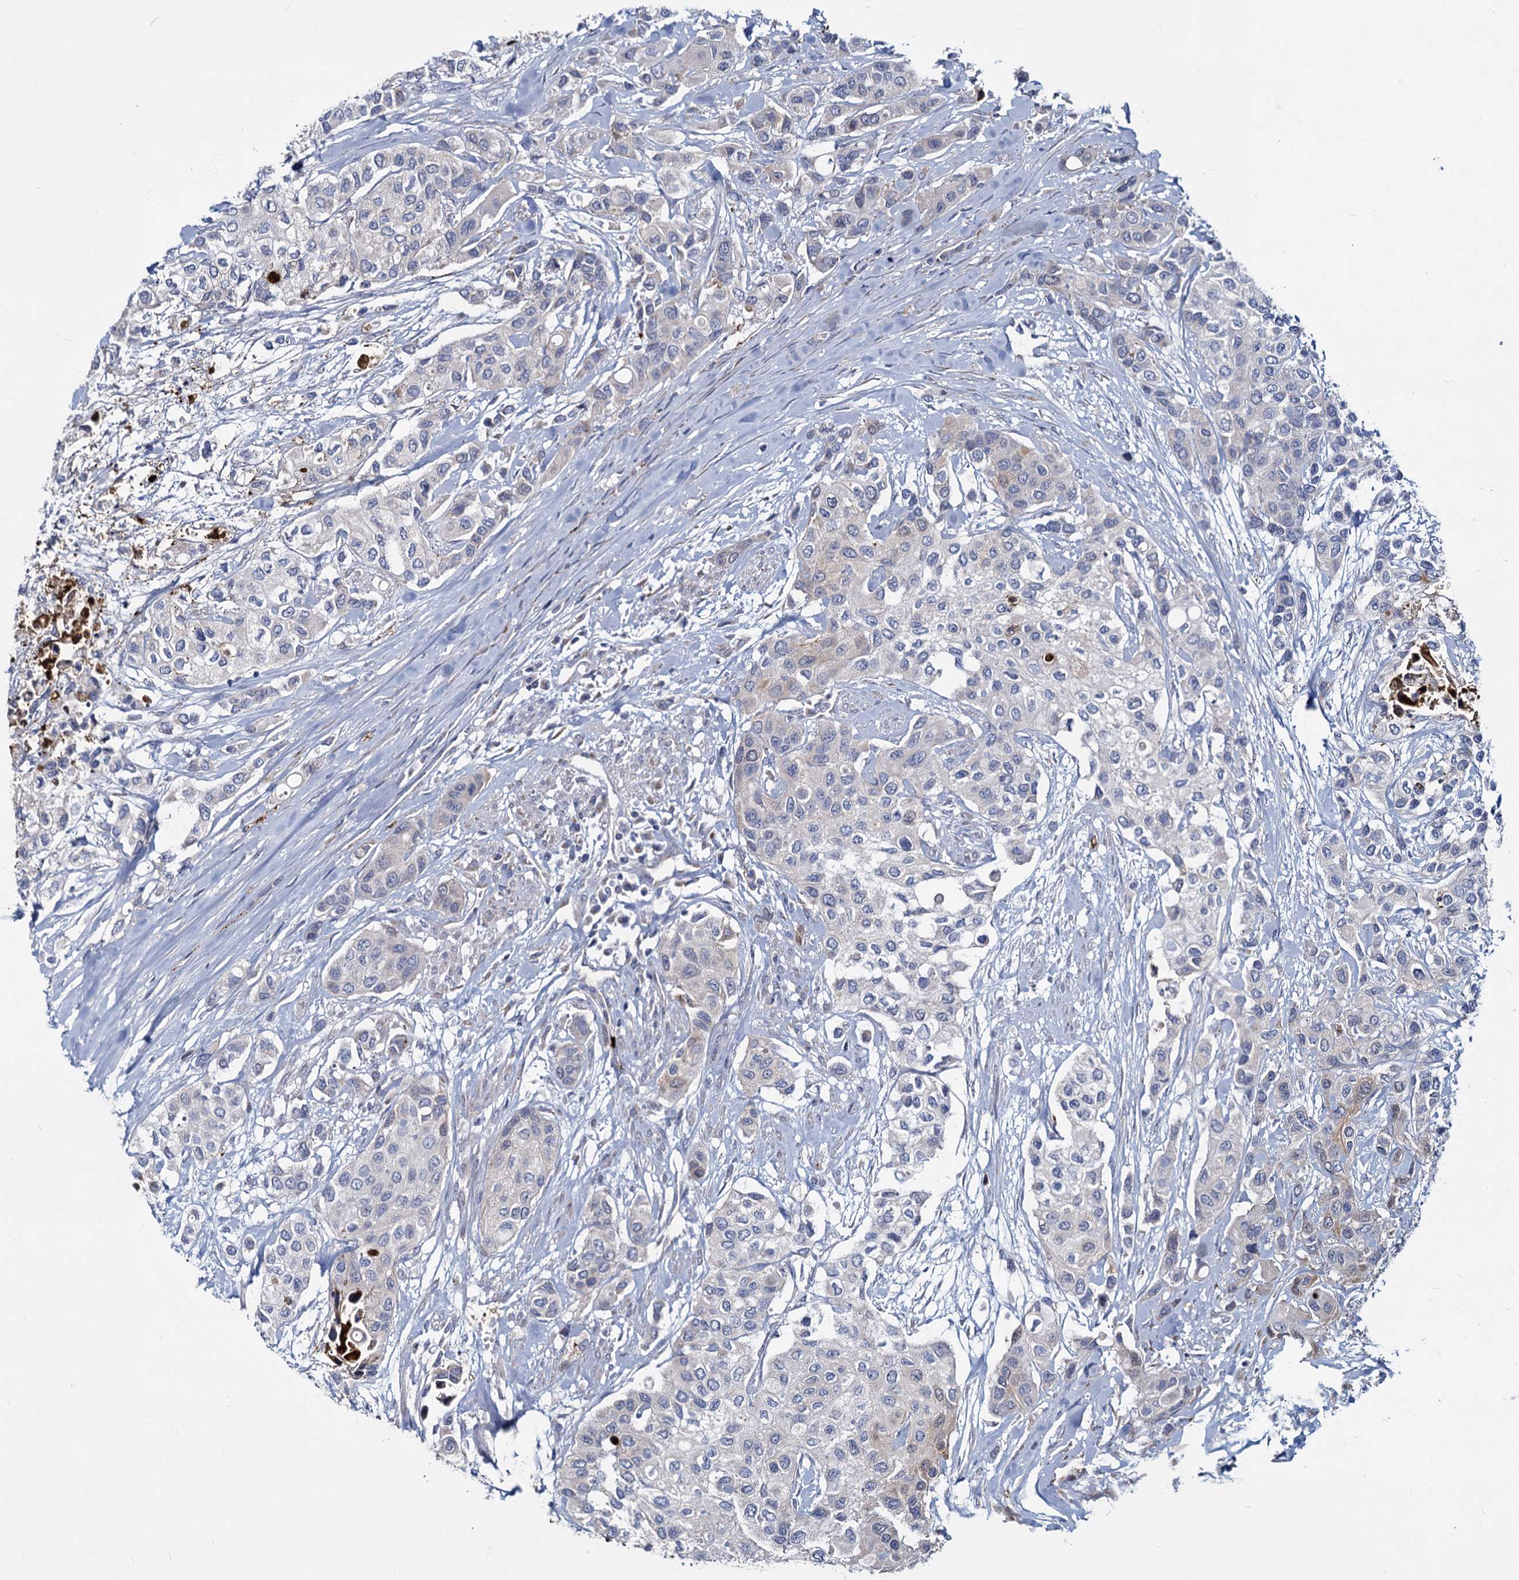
{"staining": {"intensity": "negative", "quantity": "none", "location": "none"}, "tissue": "urothelial cancer", "cell_type": "Tumor cells", "image_type": "cancer", "snomed": [{"axis": "morphology", "description": "Normal tissue, NOS"}, {"axis": "morphology", "description": "Urothelial carcinoma, High grade"}, {"axis": "topography", "description": "Vascular tissue"}, {"axis": "topography", "description": "Urinary bladder"}], "caption": "This is an immunohistochemistry (IHC) micrograph of urothelial cancer. There is no positivity in tumor cells.", "gene": "DCUN1D2", "patient": {"sex": "female", "age": 56}}